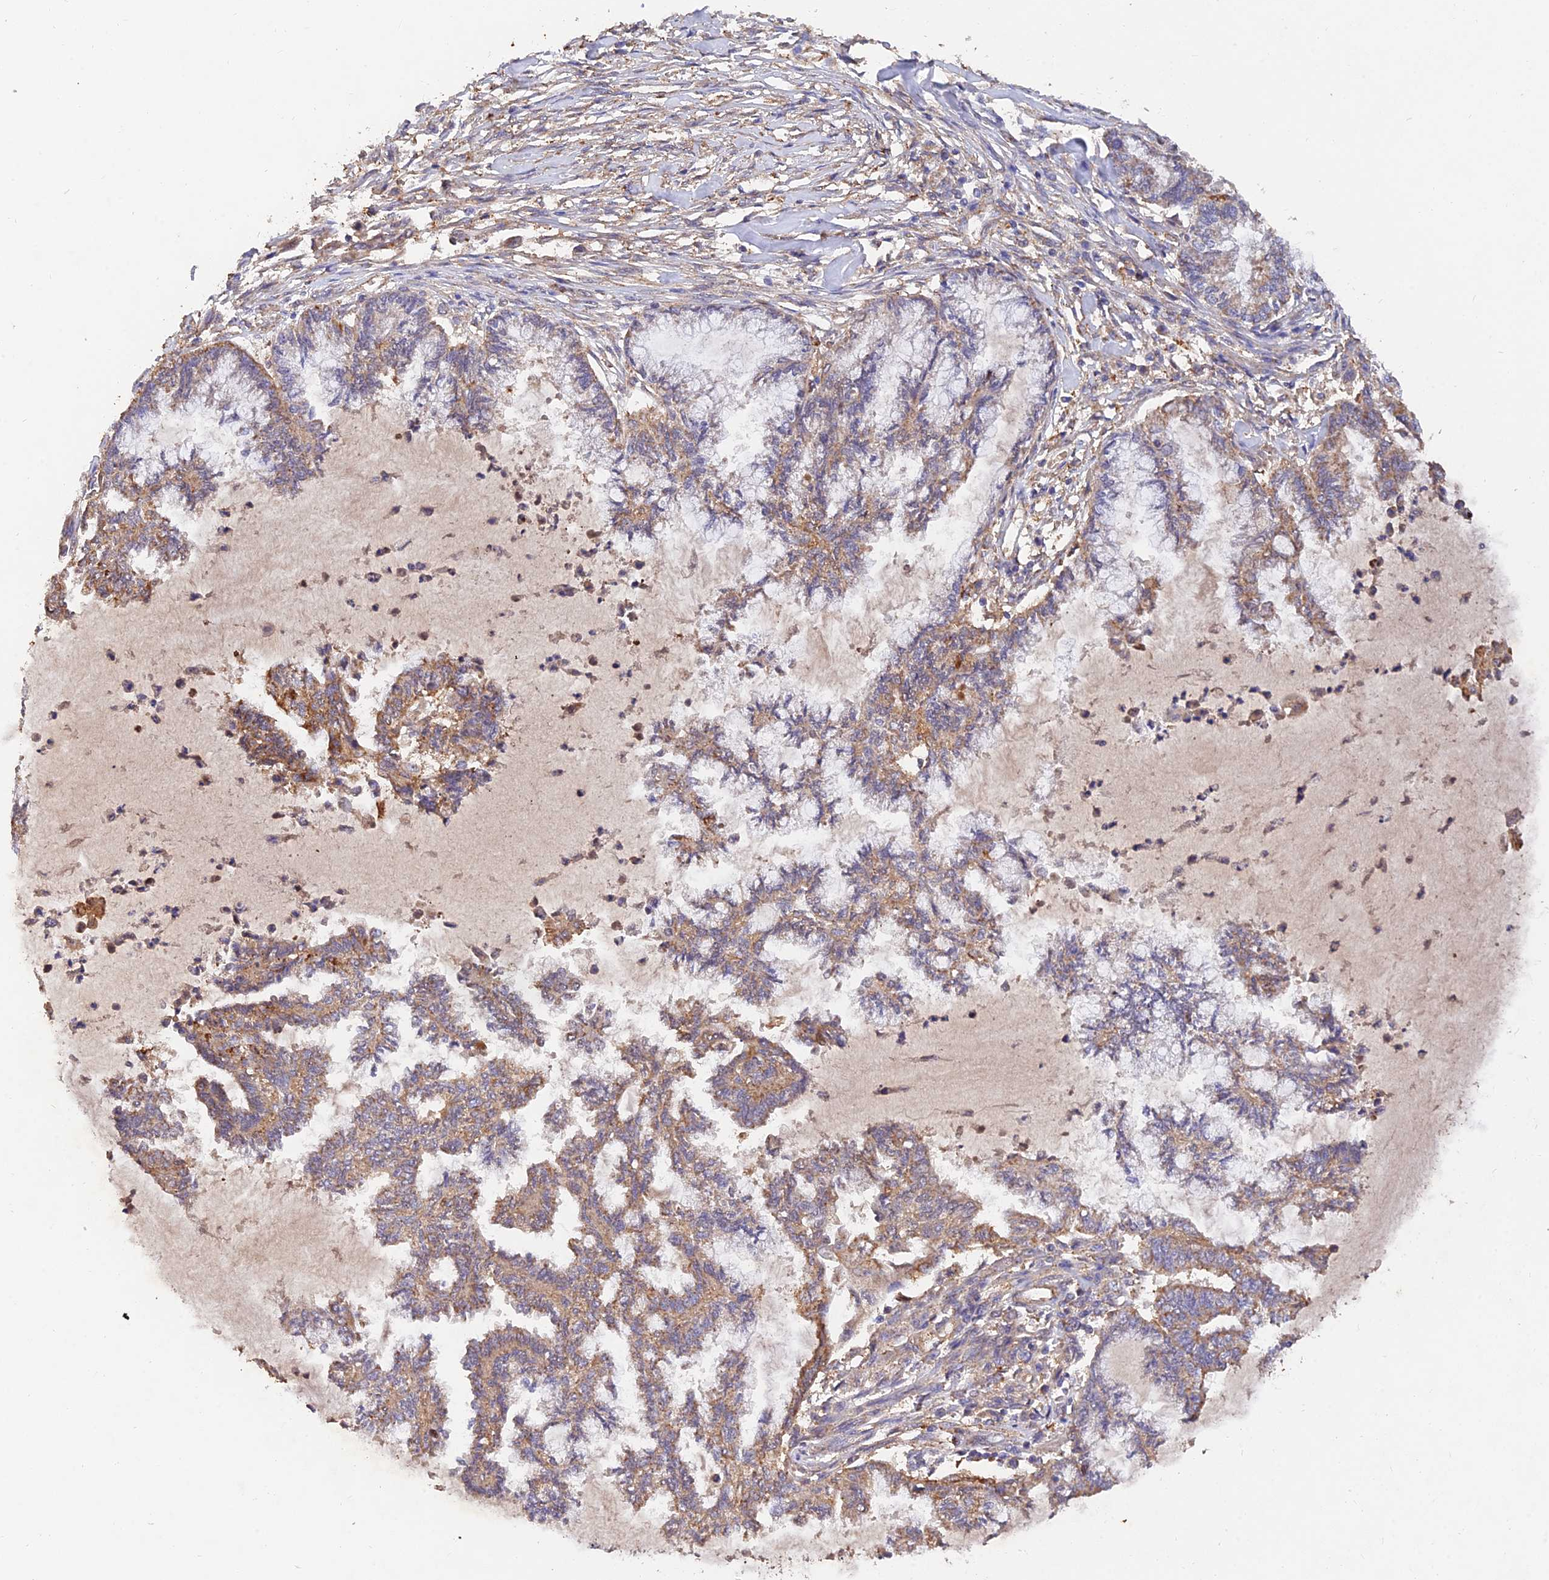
{"staining": {"intensity": "moderate", "quantity": "<25%", "location": "cytoplasmic/membranous"}, "tissue": "endometrial cancer", "cell_type": "Tumor cells", "image_type": "cancer", "snomed": [{"axis": "morphology", "description": "Adenocarcinoma, NOS"}, {"axis": "topography", "description": "Endometrium"}], "caption": "This photomicrograph reveals endometrial cancer (adenocarcinoma) stained with immunohistochemistry to label a protein in brown. The cytoplasmic/membranous of tumor cells show moderate positivity for the protein. Nuclei are counter-stained blue.", "gene": "SLC38A11", "patient": {"sex": "female", "age": 86}}